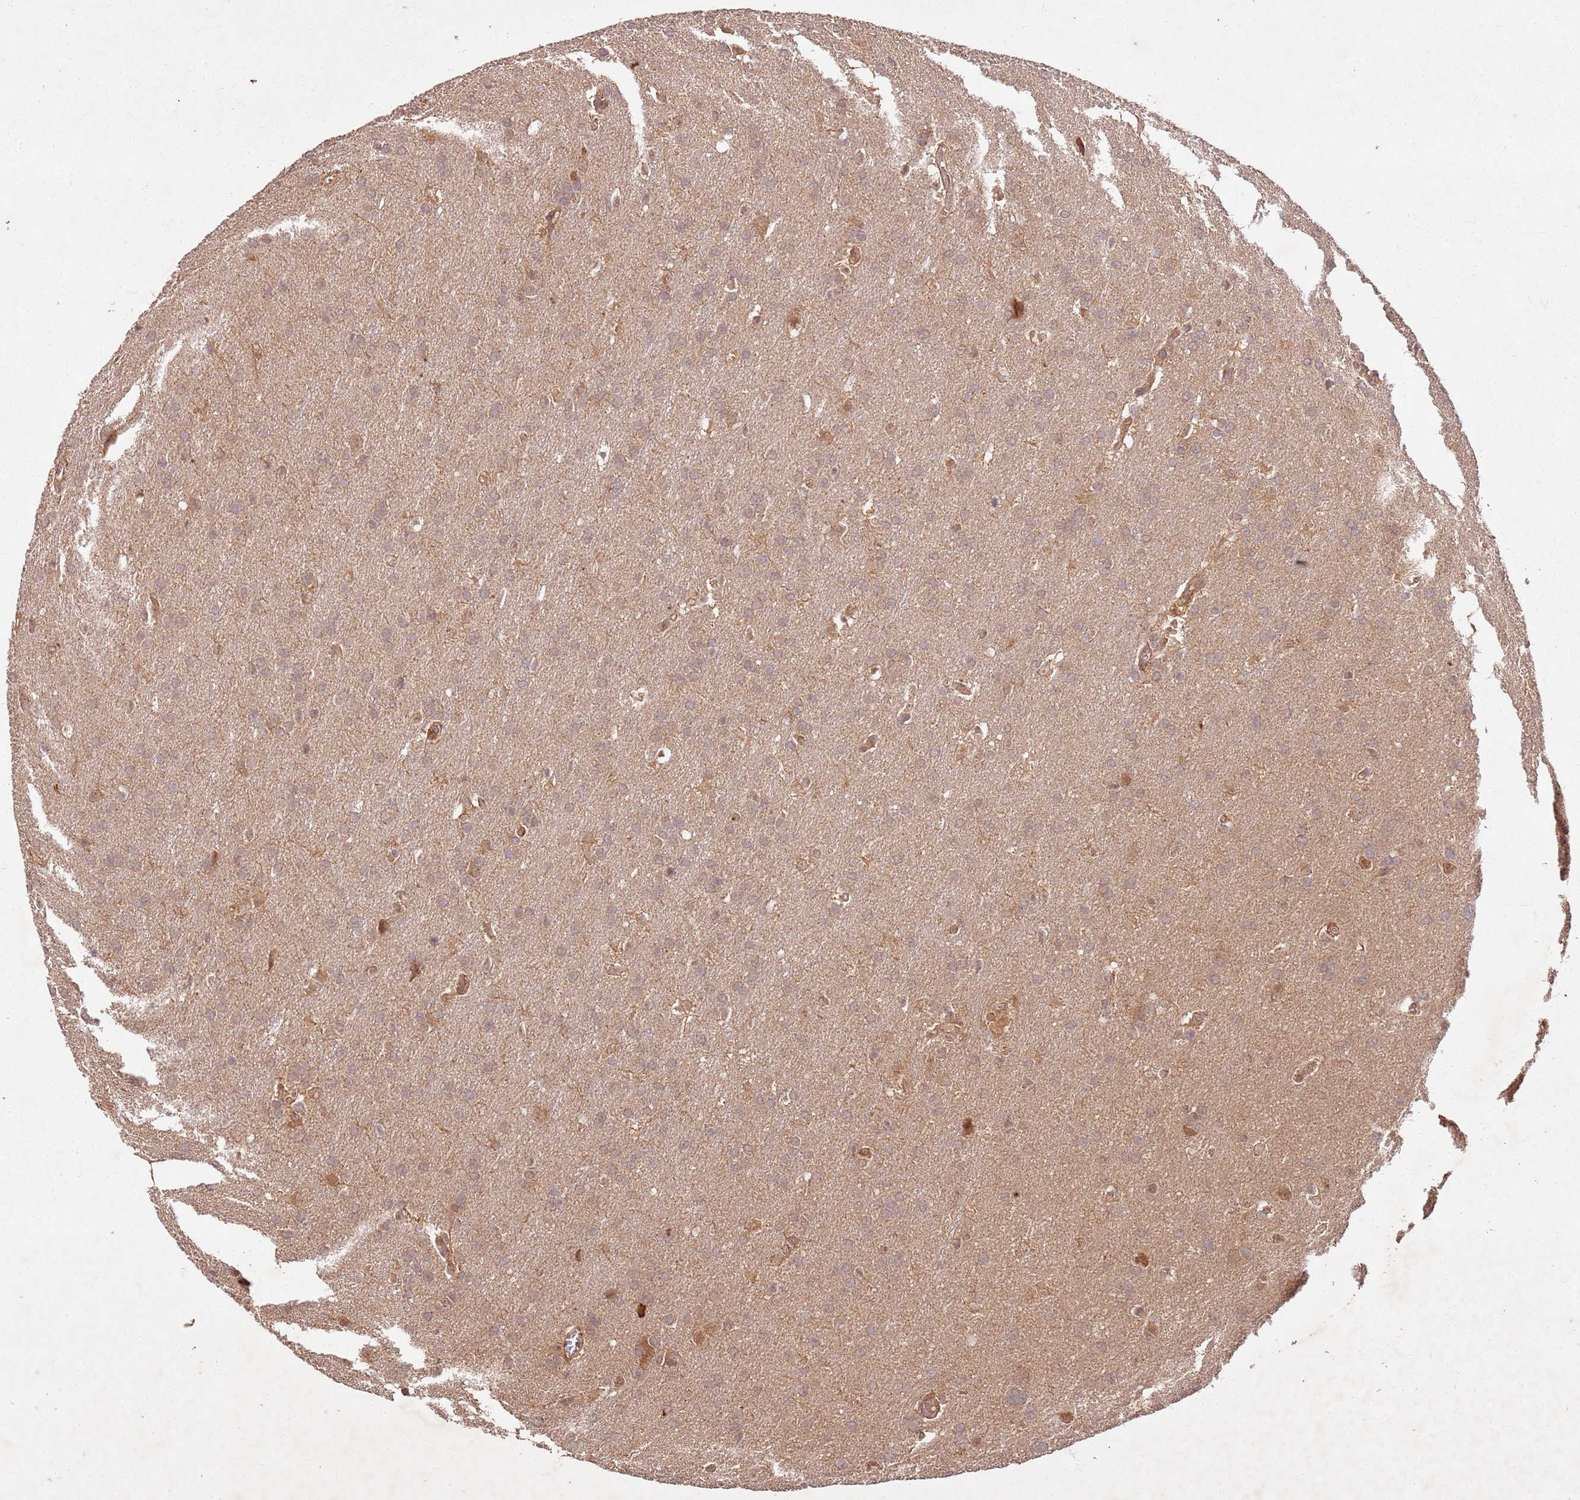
{"staining": {"intensity": "weak", "quantity": ">75%", "location": "cytoplasmic/membranous"}, "tissue": "glioma", "cell_type": "Tumor cells", "image_type": "cancer", "snomed": [{"axis": "morphology", "description": "Glioma, malignant, Low grade"}, {"axis": "topography", "description": "Brain"}], "caption": "Protein analysis of glioma tissue demonstrates weak cytoplasmic/membranous positivity in about >75% of tumor cells.", "gene": "UBE3A", "patient": {"sex": "female", "age": 32}}